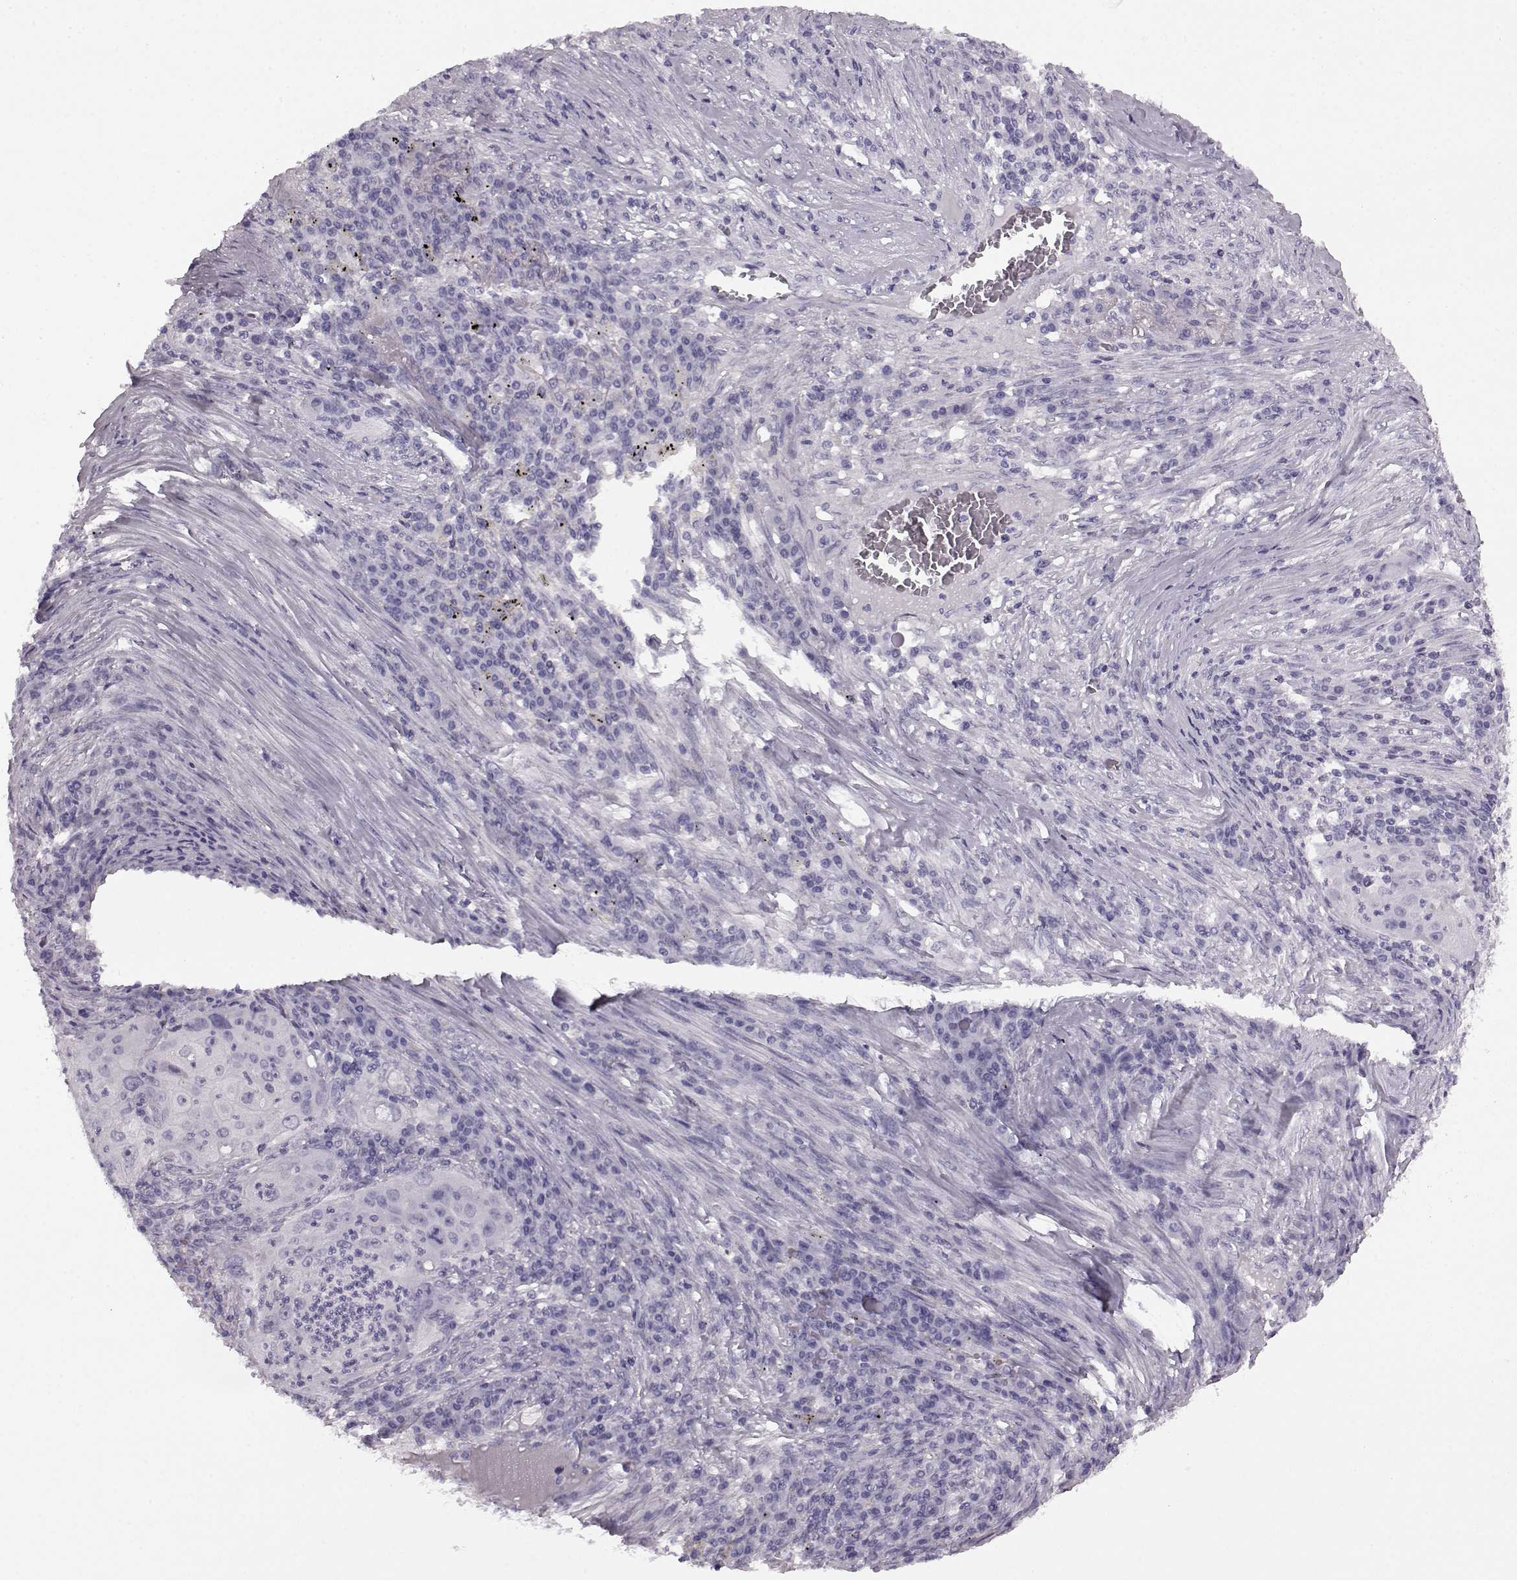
{"staining": {"intensity": "negative", "quantity": "none", "location": "none"}, "tissue": "lung cancer", "cell_type": "Tumor cells", "image_type": "cancer", "snomed": [{"axis": "morphology", "description": "Squamous cell carcinoma, NOS"}, {"axis": "topography", "description": "Lung"}], "caption": "IHC of squamous cell carcinoma (lung) shows no positivity in tumor cells.", "gene": "AIPL1", "patient": {"sex": "female", "age": 59}}